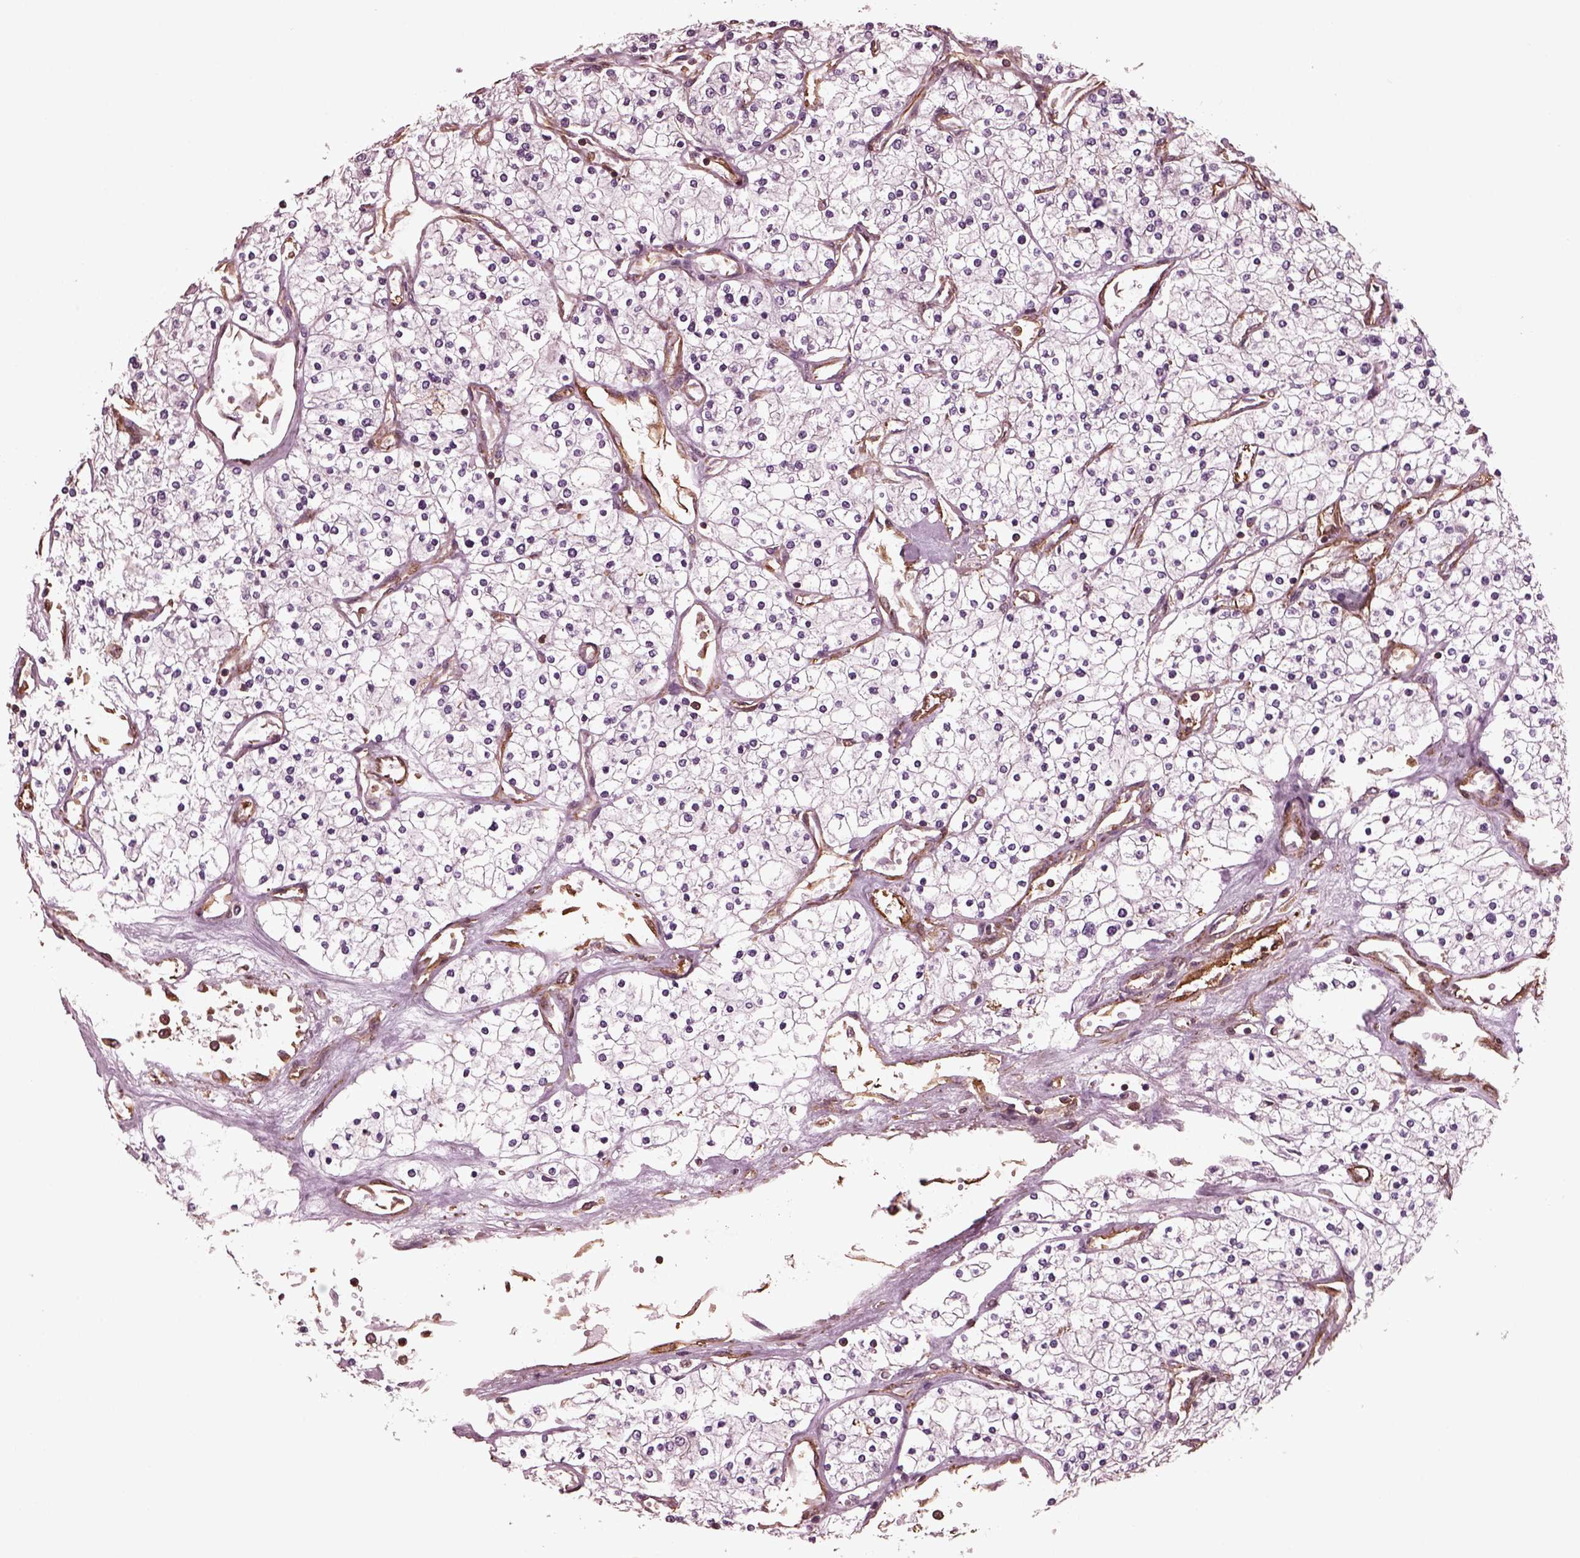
{"staining": {"intensity": "negative", "quantity": "none", "location": "none"}, "tissue": "renal cancer", "cell_type": "Tumor cells", "image_type": "cancer", "snomed": [{"axis": "morphology", "description": "Adenocarcinoma, NOS"}, {"axis": "topography", "description": "Kidney"}], "caption": "Tumor cells show no significant protein expression in adenocarcinoma (renal). (DAB (3,3'-diaminobenzidine) IHC with hematoxylin counter stain).", "gene": "MYL6", "patient": {"sex": "male", "age": 80}}